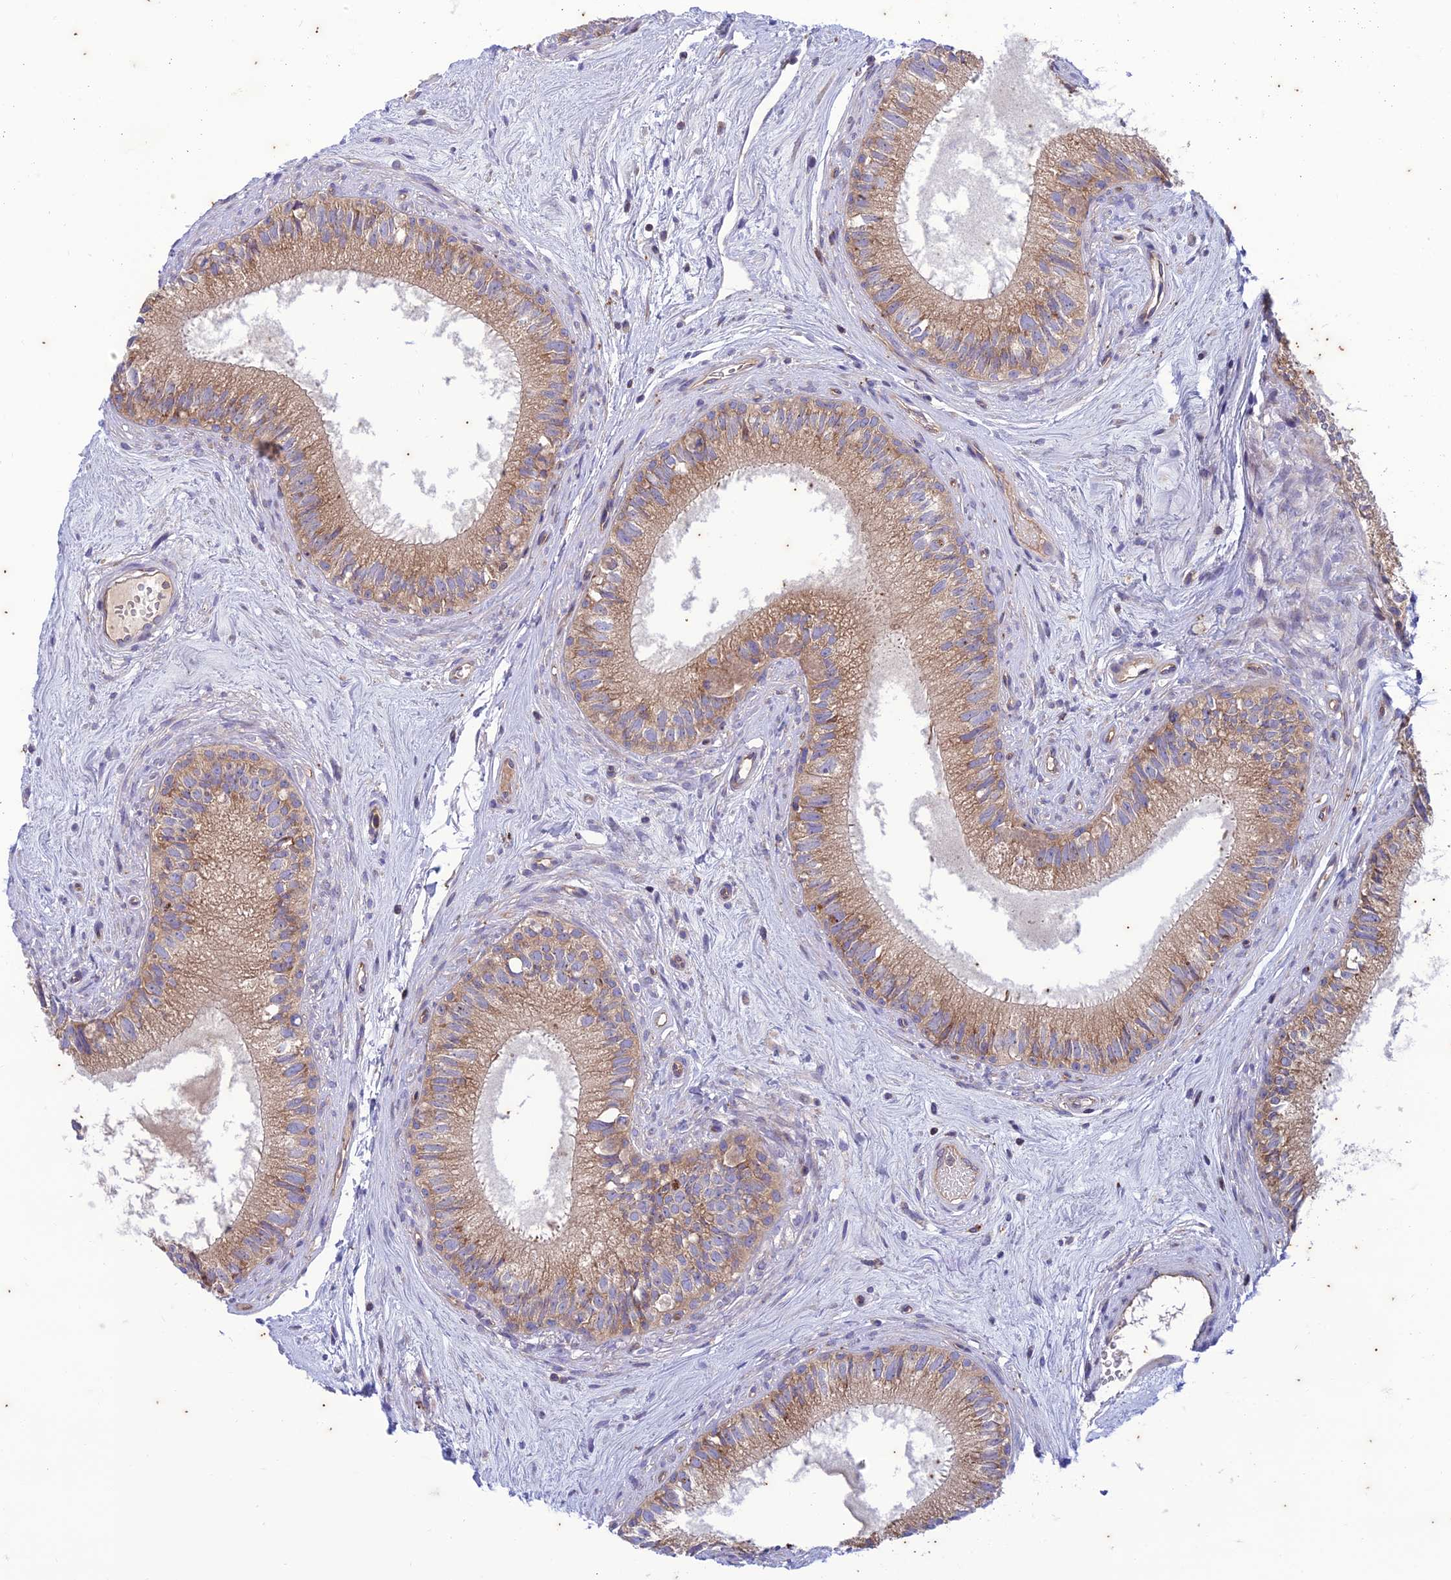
{"staining": {"intensity": "moderate", "quantity": "25%-75%", "location": "cytoplasmic/membranous"}, "tissue": "epididymis", "cell_type": "Glandular cells", "image_type": "normal", "snomed": [{"axis": "morphology", "description": "Normal tissue, NOS"}, {"axis": "topography", "description": "Epididymis"}], "caption": "Glandular cells display medium levels of moderate cytoplasmic/membranous staining in approximately 25%-75% of cells in benign human epididymis. The protein is stained brown, and the nuclei are stained in blue (DAB (3,3'-diaminobenzidine) IHC with brightfield microscopy, high magnification).", "gene": "PIMREG", "patient": {"sex": "male", "age": 71}}